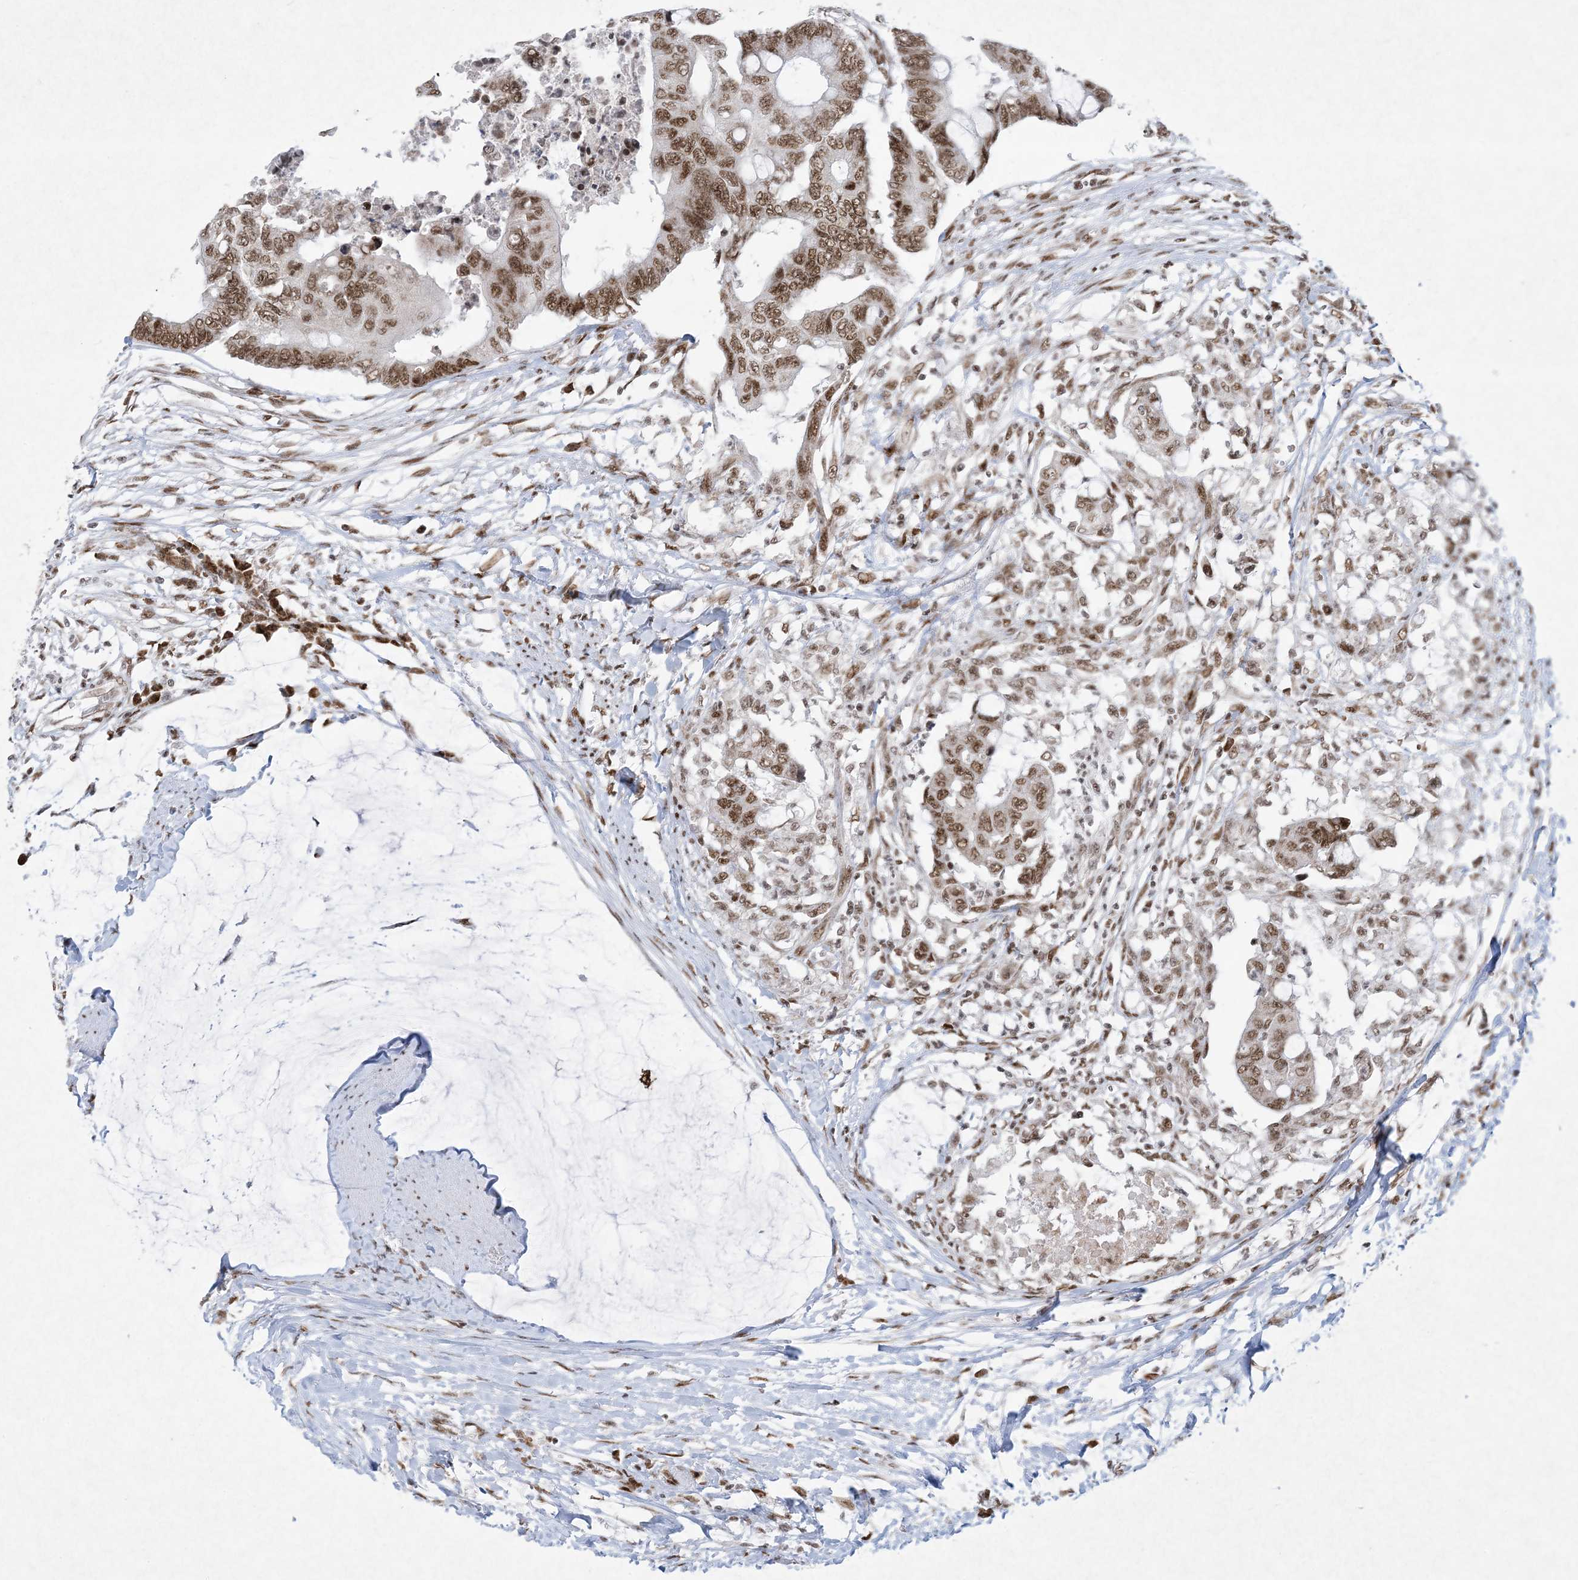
{"staining": {"intensity": "moderate", "quantity": ">75%", "location": "nuclear"}, "tissue": "colorectal cancer", "cell_type": "Tumor cells", "image_type": "cancer", "snomed": [{"axis": "morphology", "description": "Normal tissue, NOS"}, {"axis": "morphology", "description": "Adenocarcinoma, NOS"}, {"axis": "topography", "description": "Rectum"}, {"axis": "topography", "description": "Peripheral nerve tissue"}], "caption": "IHC staining of colorectal cancer, which demonstrates medium levels of moderate nuclear expression in approximately >75% of tumor cells indicating moderate nuclear protein positivity. The staining was performed using DAB (3,3'-diaminobenzidine) (brown) for protein detection and nuclei were counterstained in hematoxylin (blue).", "gene": "PKNOX2", "patient": {"sex": "male", "age": 92}}